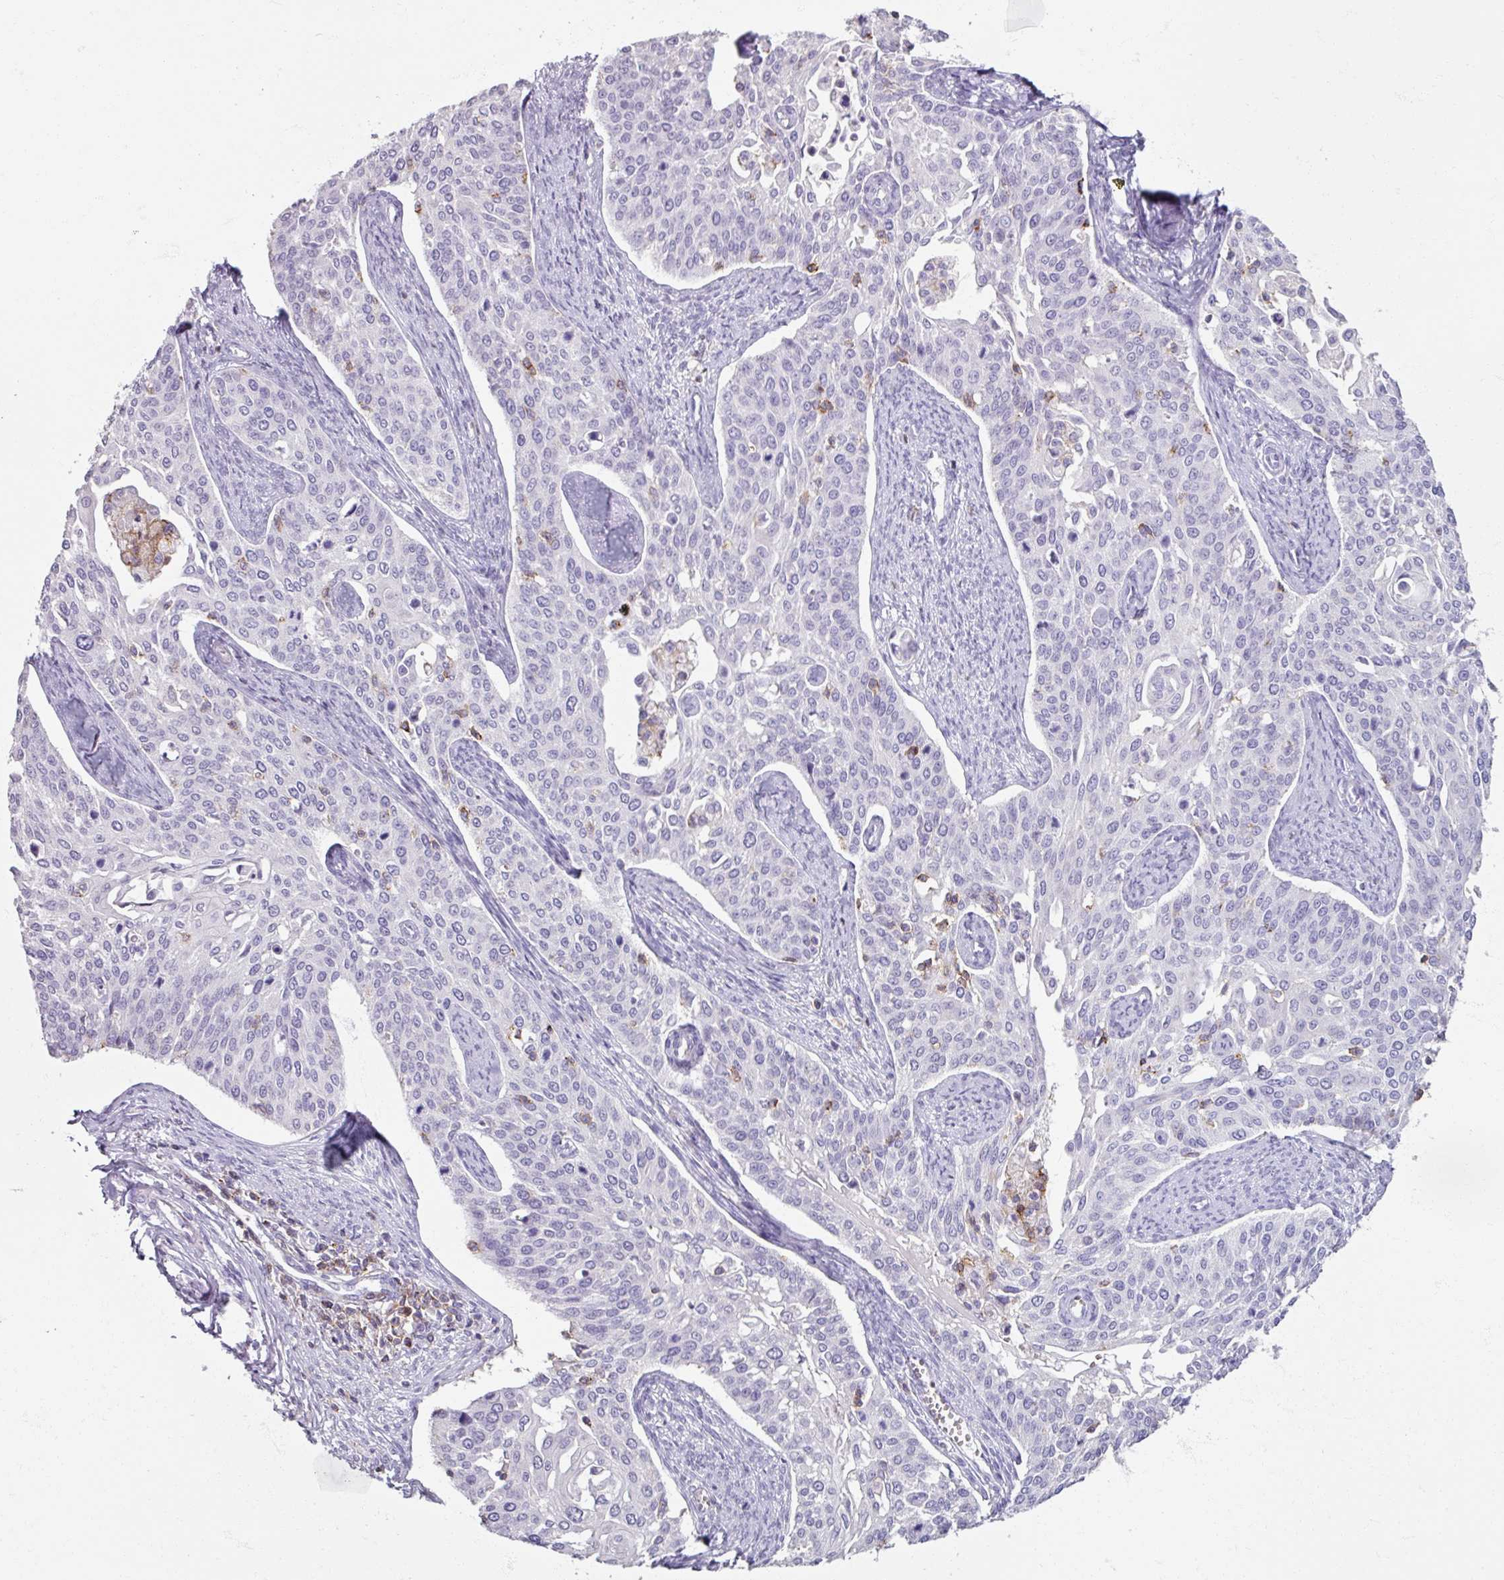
{"staining": {"intensity": "negative", "quantity": "none", "location": "none"}, "tissue": "cervical cancer", "cell_type": "Tumor cells", "image_type": "cancer", "snomed": [{"axis": "morphology", "description": "Squamous cell carcinoma, NOS"}, {"axis": "topography", "description": "Cervix"}], "caption": "IHC image of neoplastic tissue: human cervical squamous cell carcinoma stained with DAB shows no significant protein positivity in tumor cells. Nuclei are stained in blue.", "gene": "PTPRC", "patient": {"sex": "female", "age": 44}}